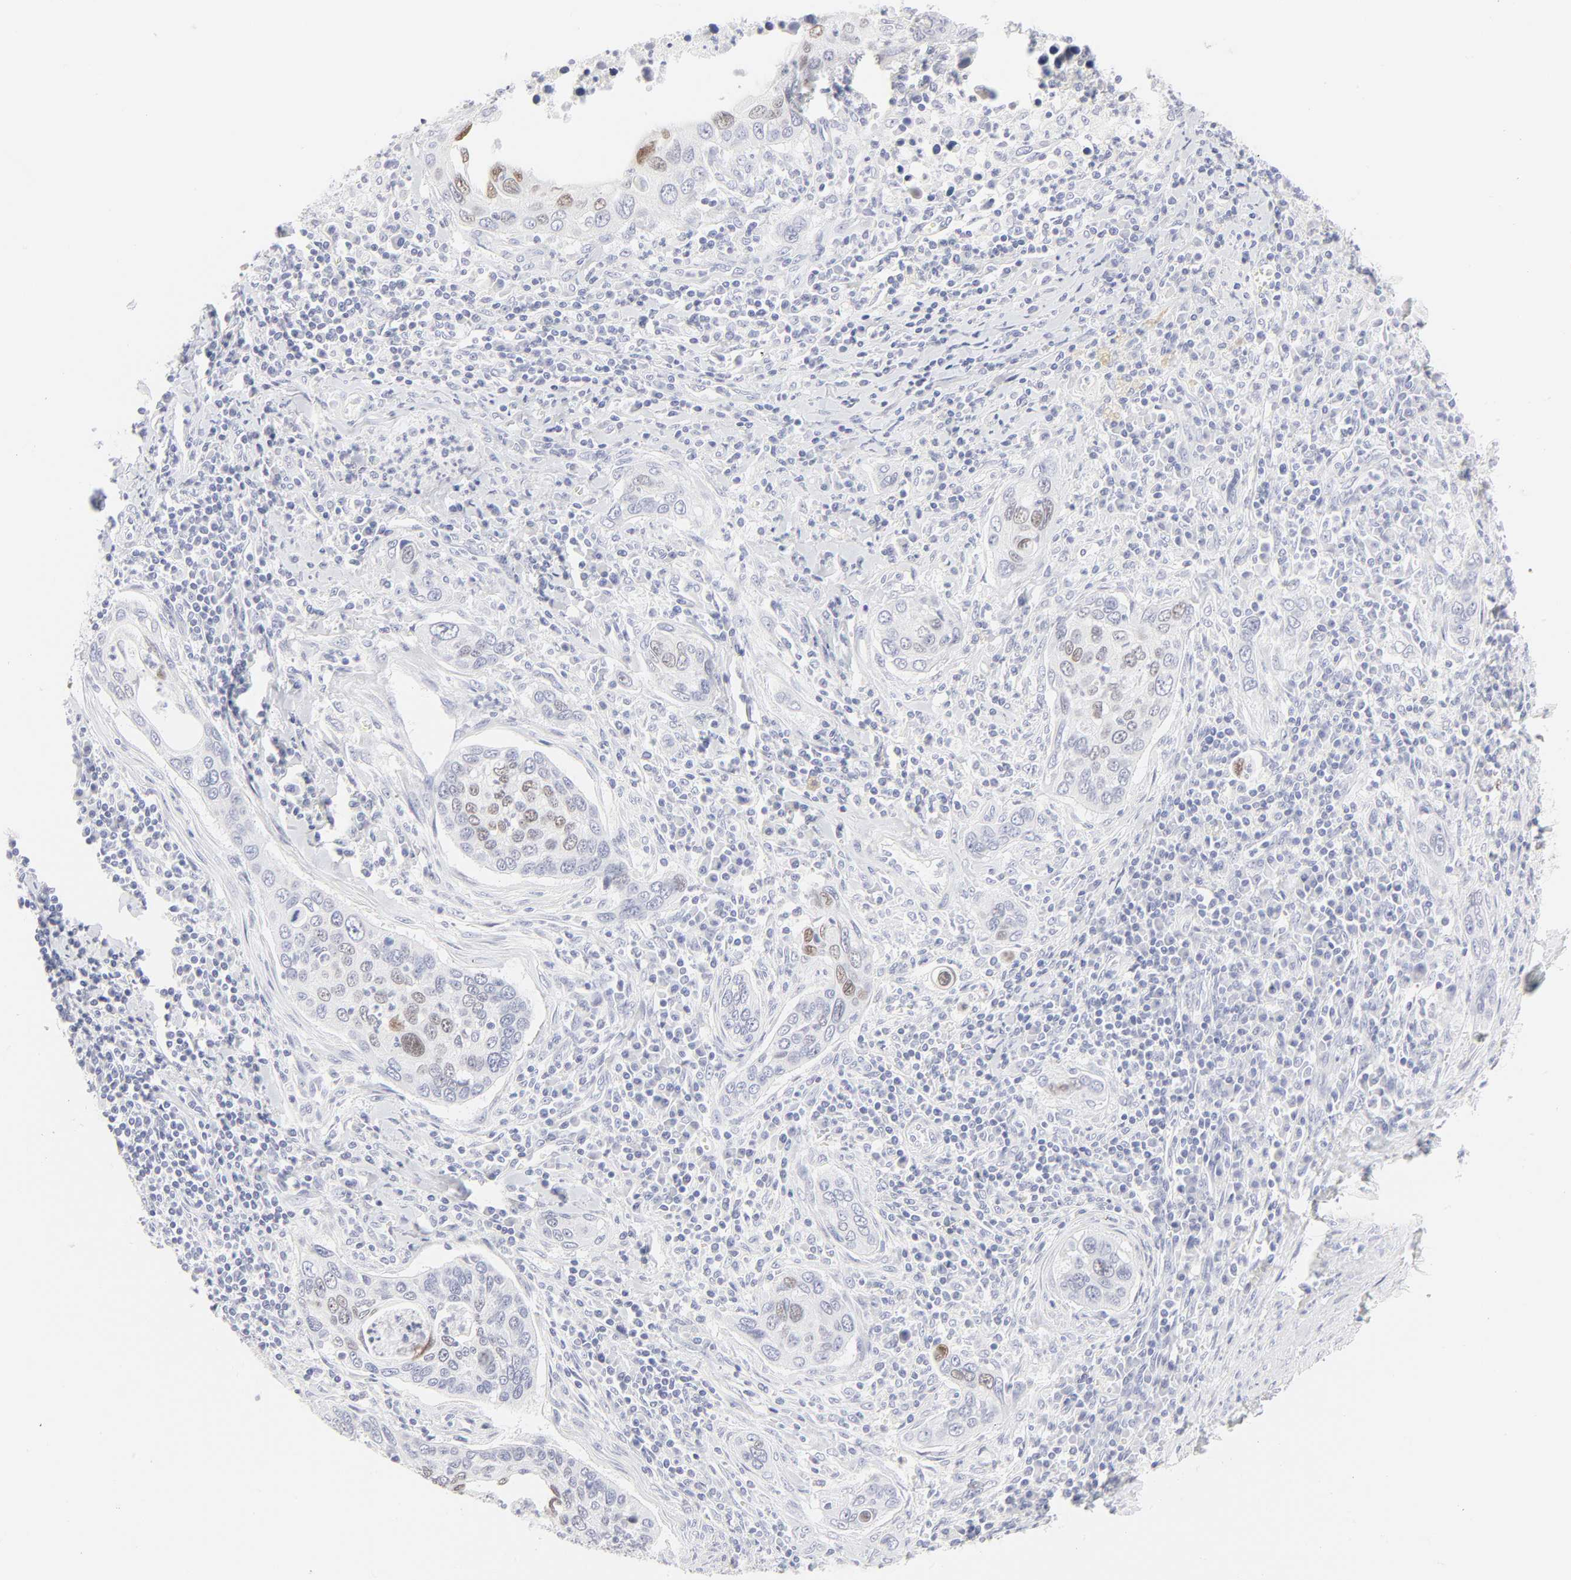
{"staining": {"intensity": "moderate", "quantity": "<25%", "location": "nuclear"}, "tissue": "cervical cancer", "cell_type": "Tumor cells", "image_type": "cancer", "snomed": [{"axis": "morphology", "description": "Squamous cell carcinoma, NOS"}, {"axis": "topography", "description": "Cervix"}], "caption": "Tumor cells show low levels of moderate nuclear expression in approximately <25% of cells in cervical squamous cell carcinoma.", "gene": "ELF3", "patient": {"sex": "female", "age": 53}}